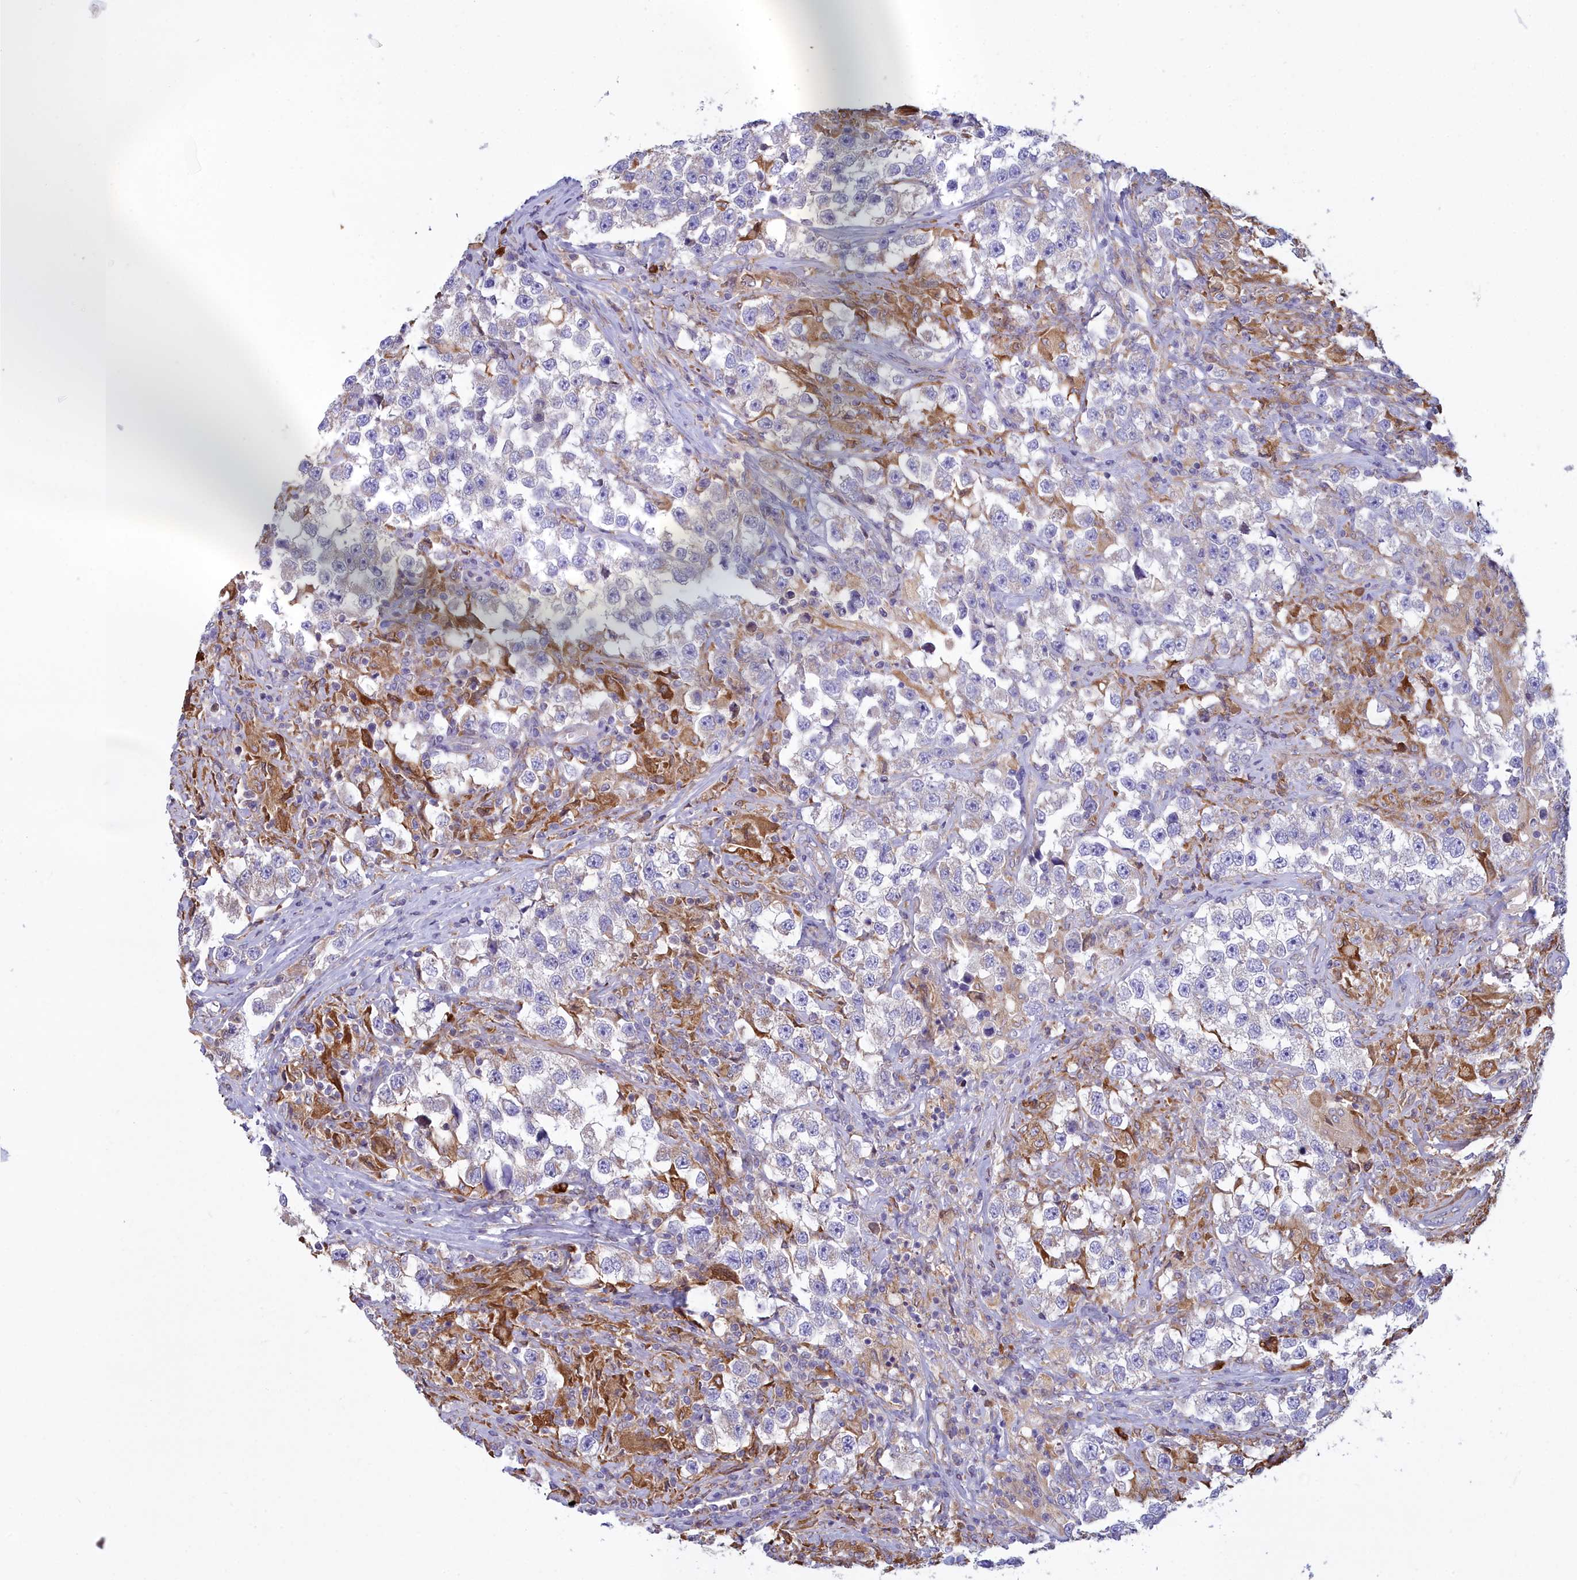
{"staining": {"intensity": "weak", "quantity": "<25%", "location": "cytoplasmic/membranous"}, "tissue": "testis cancer", "cell_type": "Tumor cells", "image_type": "cancer", "snomed": [{"axis": "morphology", "description": "Seminoma, NOS"}, {"axis": "topography", "description": "Testis"}], "caption": "High magnification brightfield microscopy of testis cancer (seminoma) stained with DAB (3,3'-diaminobenzidine) (brown) and counterstained with hematoxylin (blue): tumor cells show no significant expression.", "gene": "HM13", "patient": {"sex": "male", "age": 46}}